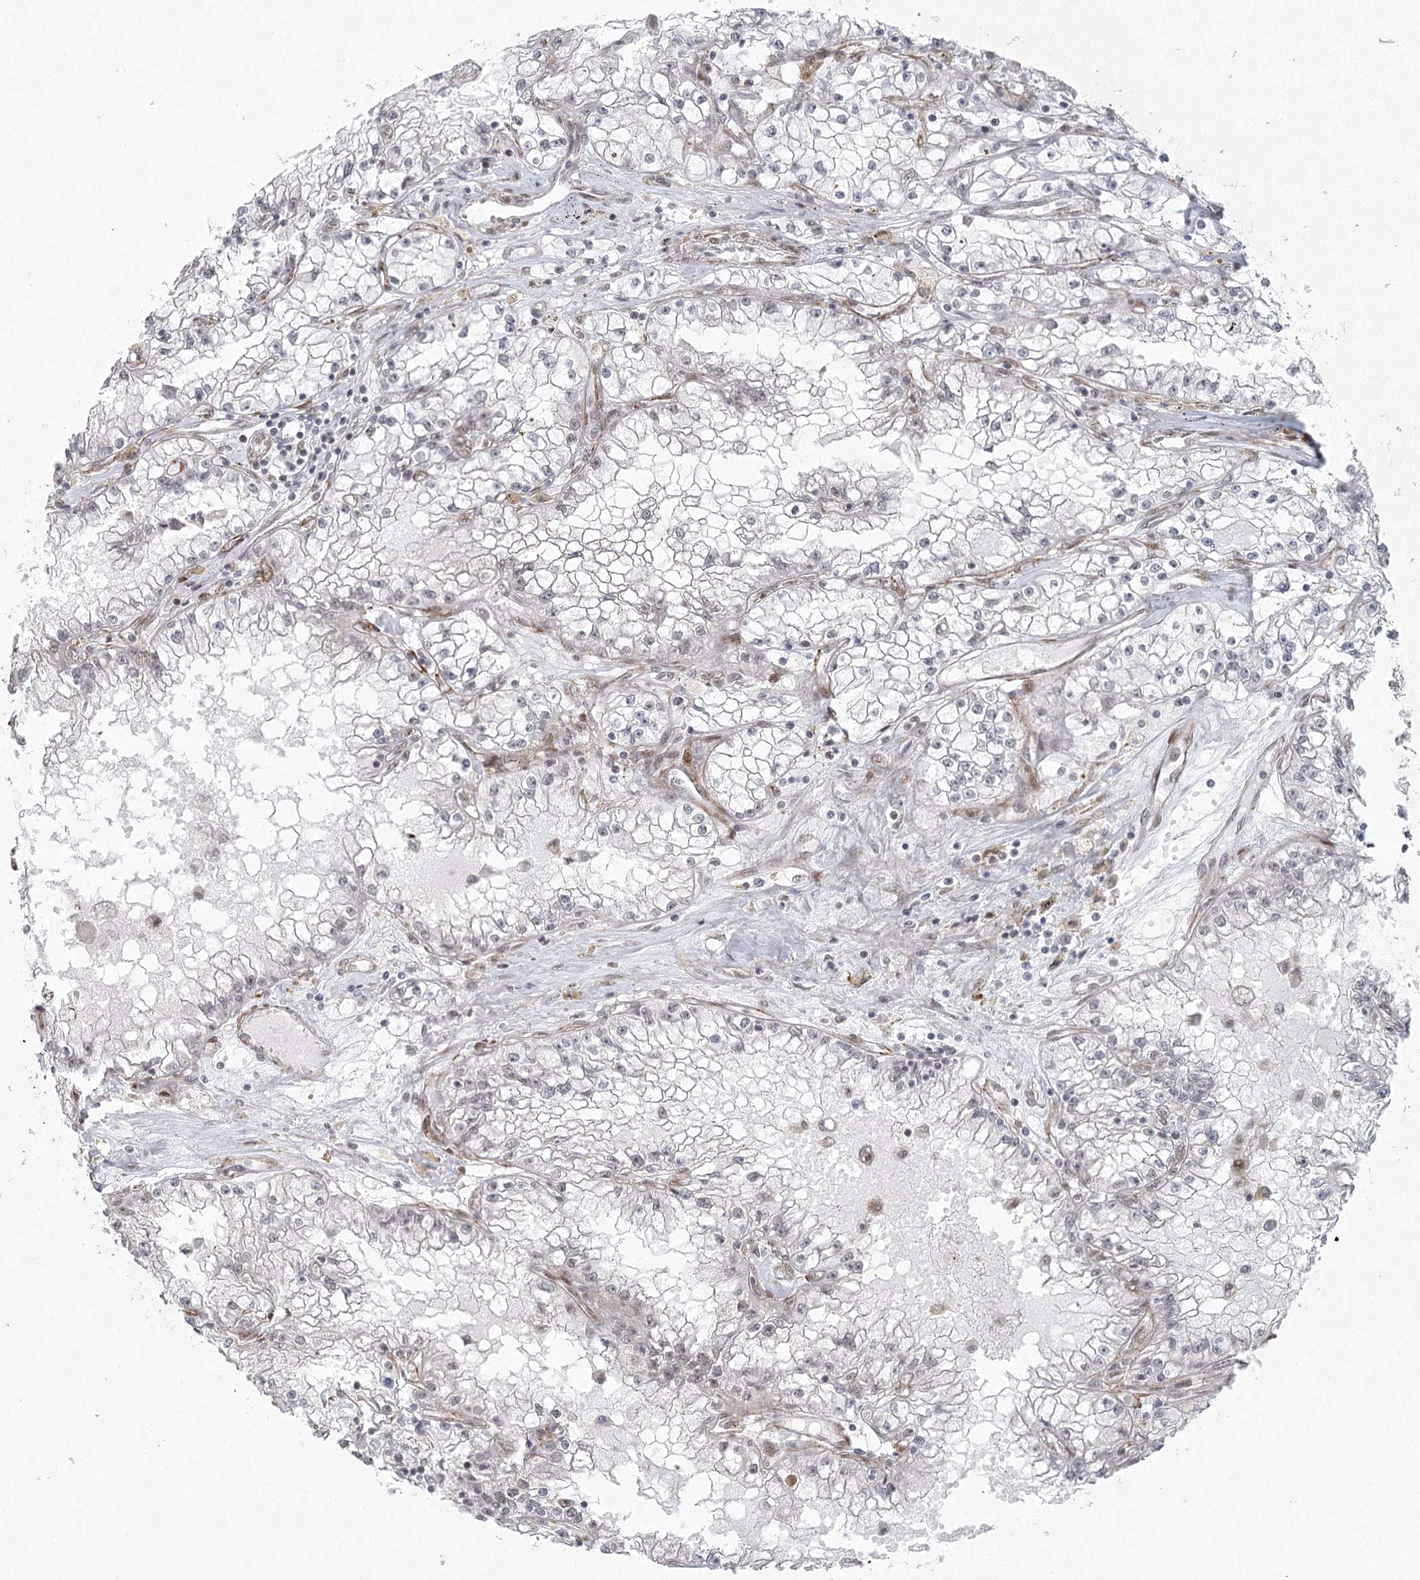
{"staining": {"intensity": "negative", "quantity": "none", "location": "none"}, "tissue": "renal cancer", "cell_type": "Tumor cells", "image_type": "cancer", "snomed": [{"axis": "morphology", "description": "Adenocarcinoma, NOS"}, {"axis": "topography", "description": "Kidney"}], "caption": "The immunohistochemistry micrograph has no significant staining in tumor cells of adenocarcinoma (renal) tissue. (Stains: DAB immunohistochemistry with hematoxylin counter stain, Microscopy: brightfield microscopy at high magnification).", "gene": "U2SURP", "patient": {"sex": "male", "age": 56}}